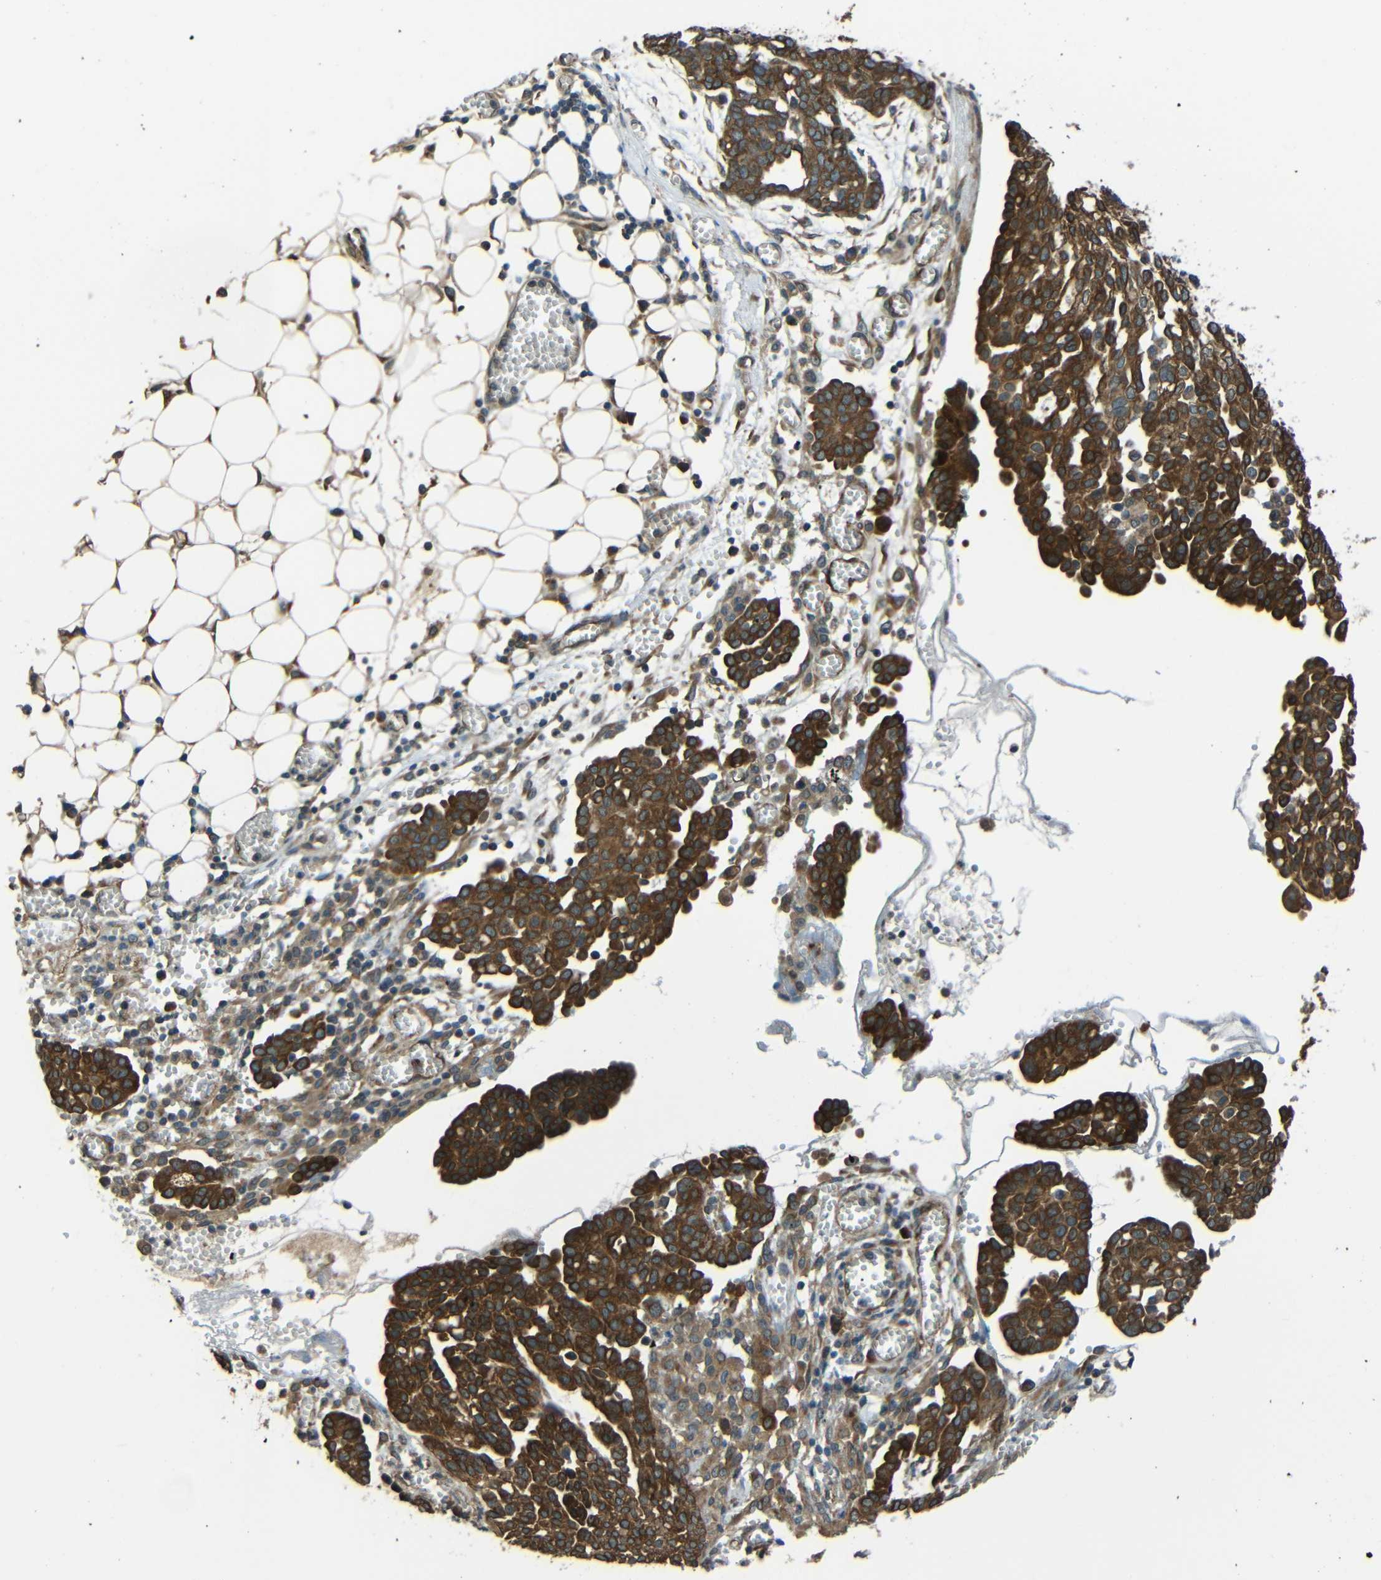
{"staining": {"intensity": "strong", "quantity": ">75%", "location": "cytoplasmic/membranous"}, "tissue": "ovarian cancer", "cell_type": "Tumor cells", "image_type": "cancer", "snomed": [{"axis": "morphology", "description": "Cystadenocarcinoma, serous, NOS"}, {"axis": "topography", "description": "Soft tissue"}, {"axis": "topography", "description": "Ovary"}], "caption": "Human ovarian serous cystadenocarcinoma stained with a protein marker displays strong staining in tumor cells.", "gene": "VAPB", "patient": {"sex": "female", "age": 57}}